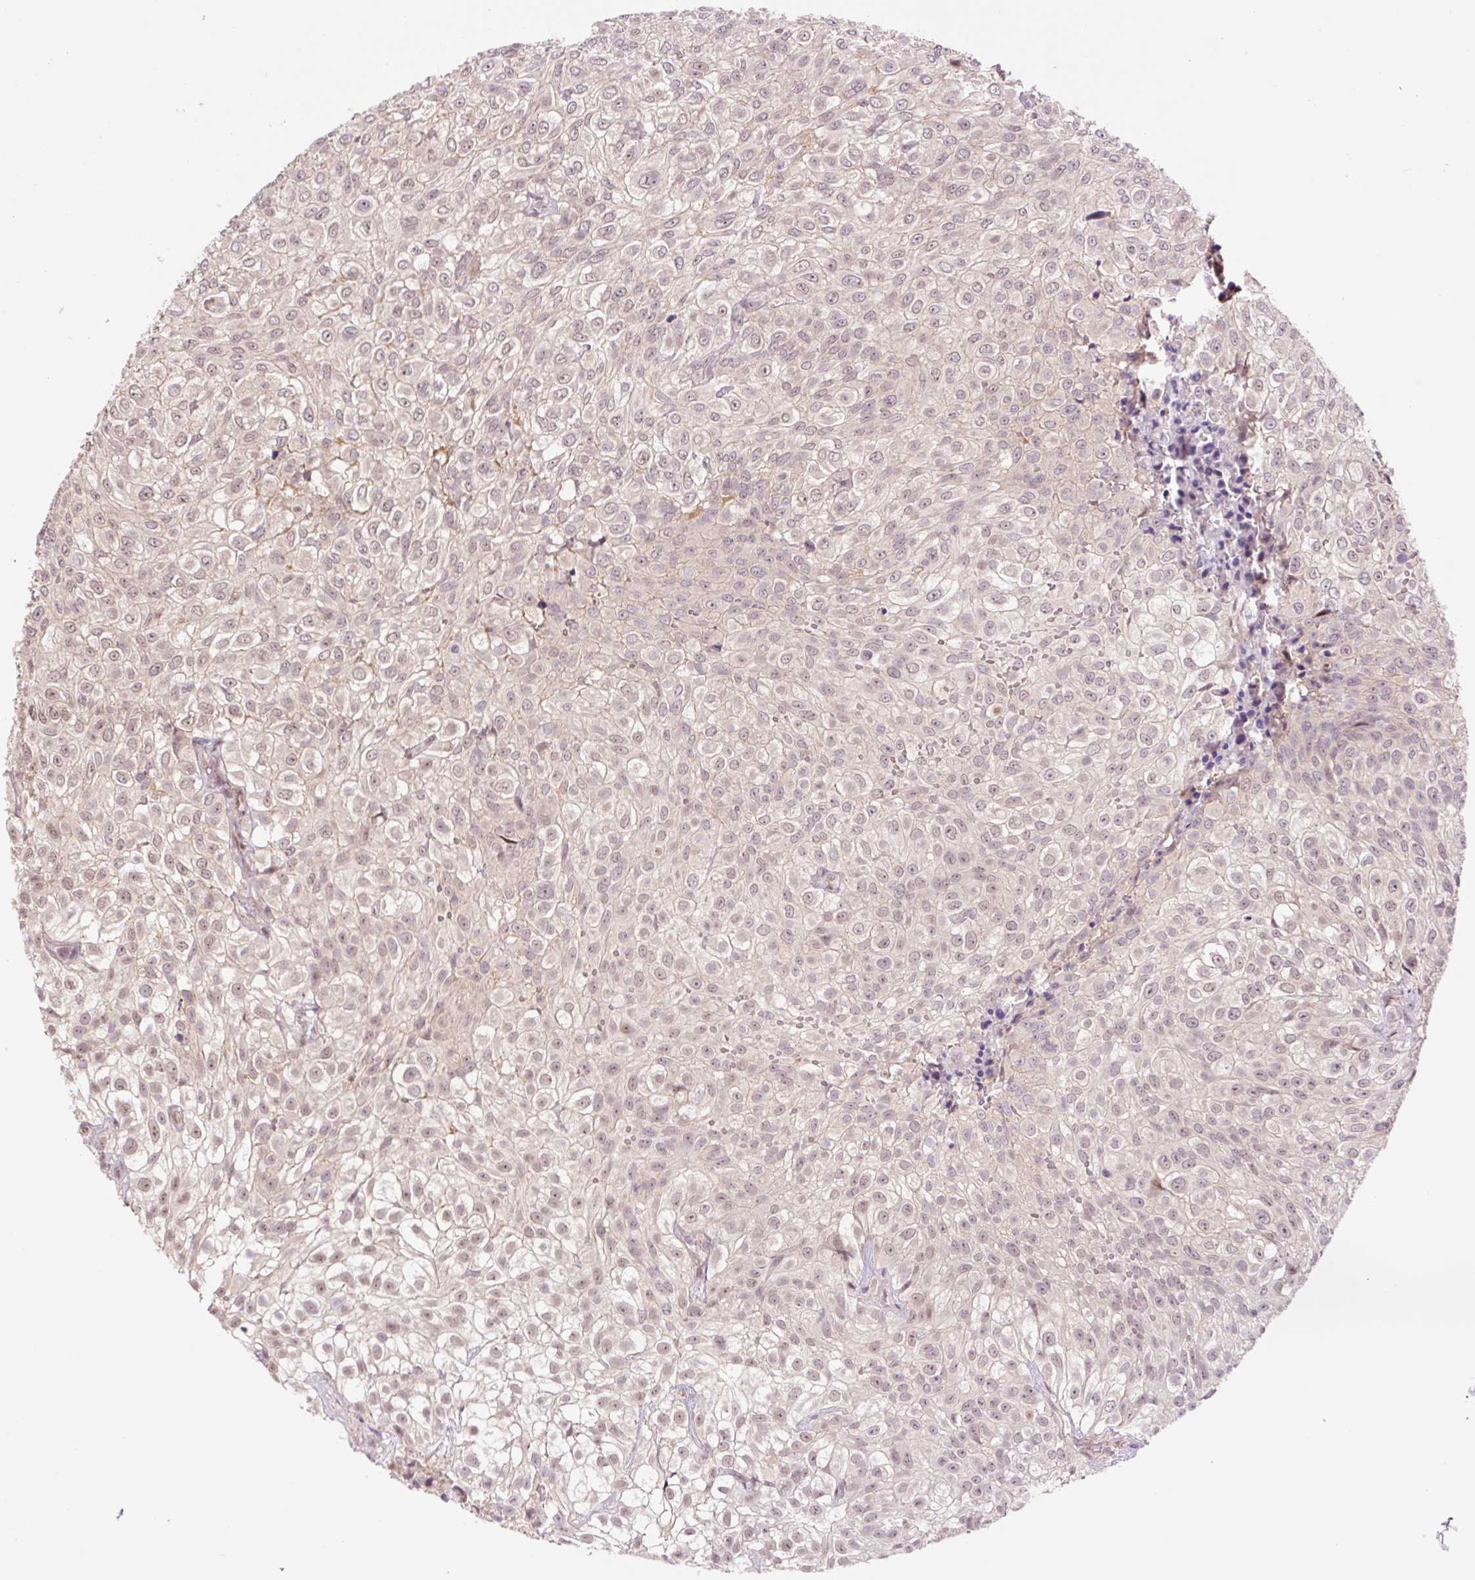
{"staining": {"intensity": "weak", "quantity": "25%-75%", "location": "nuclear"}, "tissue": "urothelial cancer", "cell_type": "Tumor cells", "image_type": "cancer", "snomed": [{"axis": "morphology", "description": "Urothelial carcinoma, High grade"}, {"axis": "topography", "description": "Urinary bladder"}], "caption": "A brown stain shows weak nuclear staining of a protein in human urothelial cancer tumor cells. (DAB (3,3'-diaminobenzidine) IHC with brightfield microscopy, high magnification).", "gene": "DPPA4", "patient": {"sex": "male", "age": 56}}